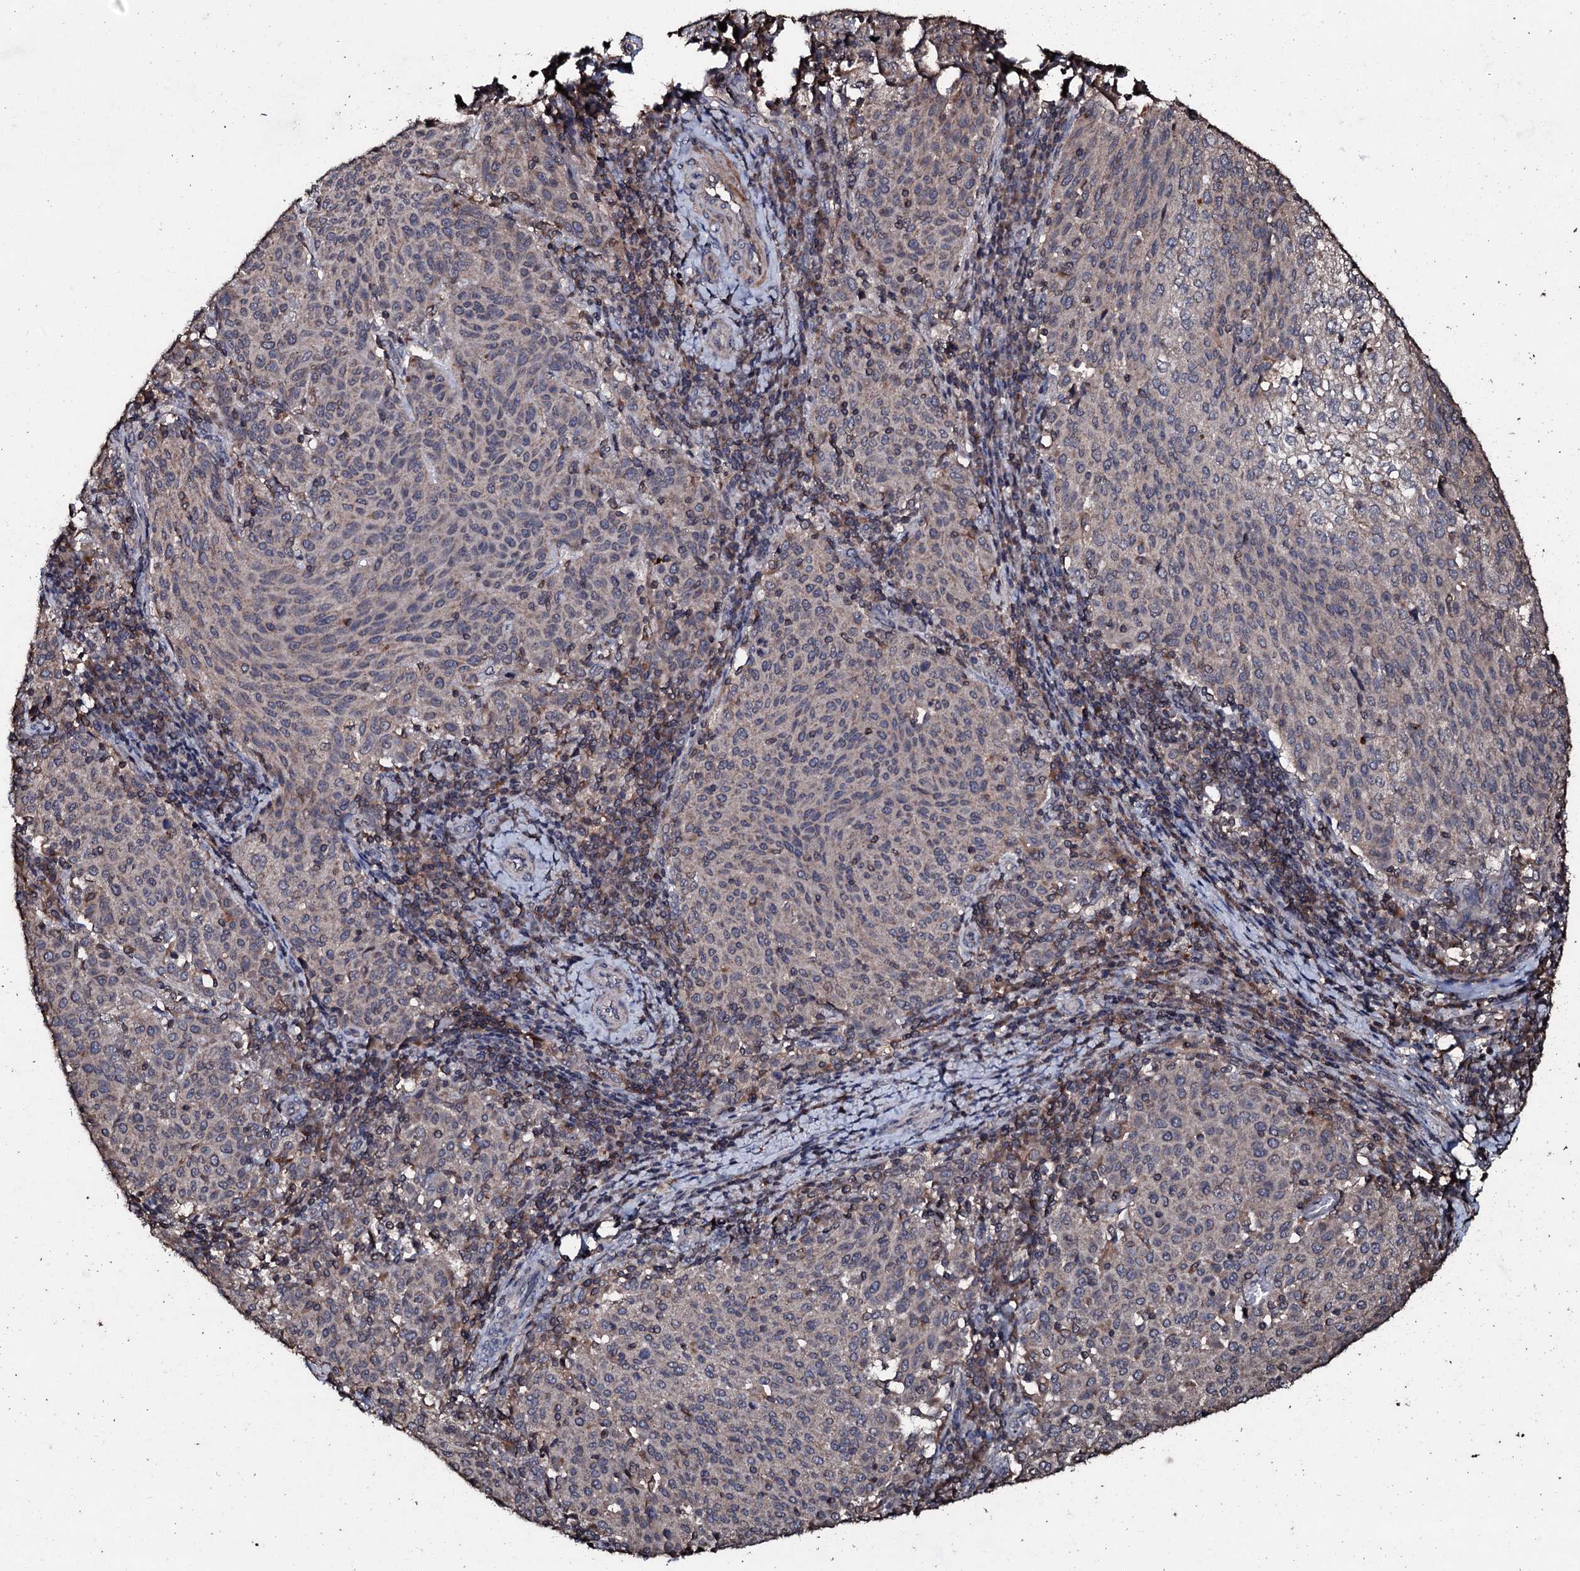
{"staining": {"intensity": "weak", "quantity": "<25%", "location": "cytoplasmic/membranous"}, "tissue": "cervical cancer", "cell_type": "Tumor cells", "image_type": "cancer", "snomed": [{"axis": "morphology", "description": "Squamous cell carcinoma, NOS"}, {"axis": "topography", "description": "Cervix"}], "caption": "A high-resolution micrograph shows immunohistochemistry staining of cervical cancer (squamous cell carcinoma), which exhibits no significant positivity in tumor cells.", "gene": "SDHAF2", "patient": {"sex": "female", "age": 46}}